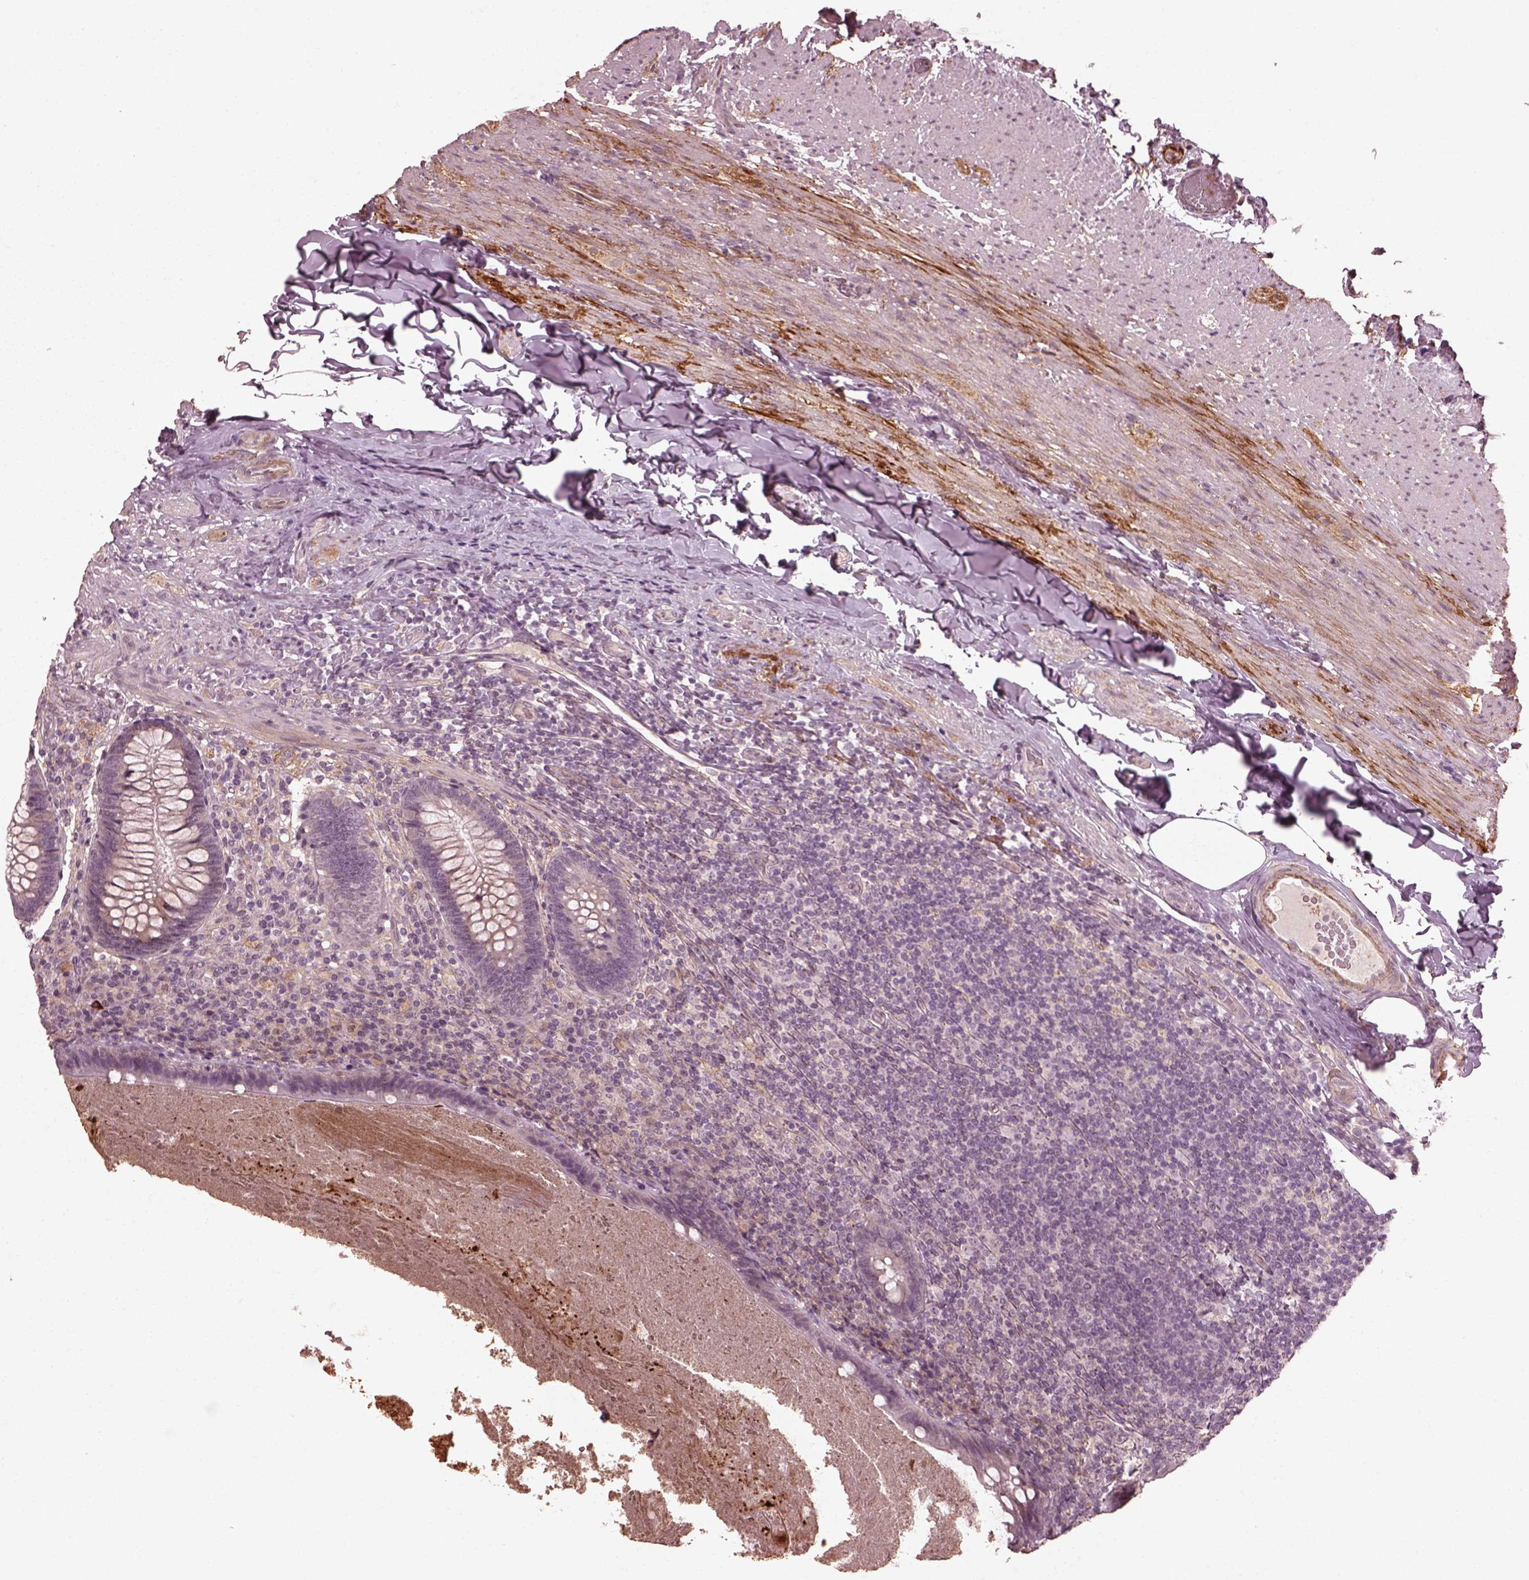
{"staining": {"intensity": "negative", "quantity": "none", "location": "none"}, "tissue": "appendix", "cell_type": "Glandular cells", "image_type": "normal", "snomed": [{"axis": "morphology", "description": "Normal tissue, NOS"}, {"axis": "topography", "description": "Appendix"}], "caption": "Micrograph shows no protein positivity in glandular cells of normal appendix.", "gene": "EFEMP1", "patient": {"sex": "male", "age": 47}}